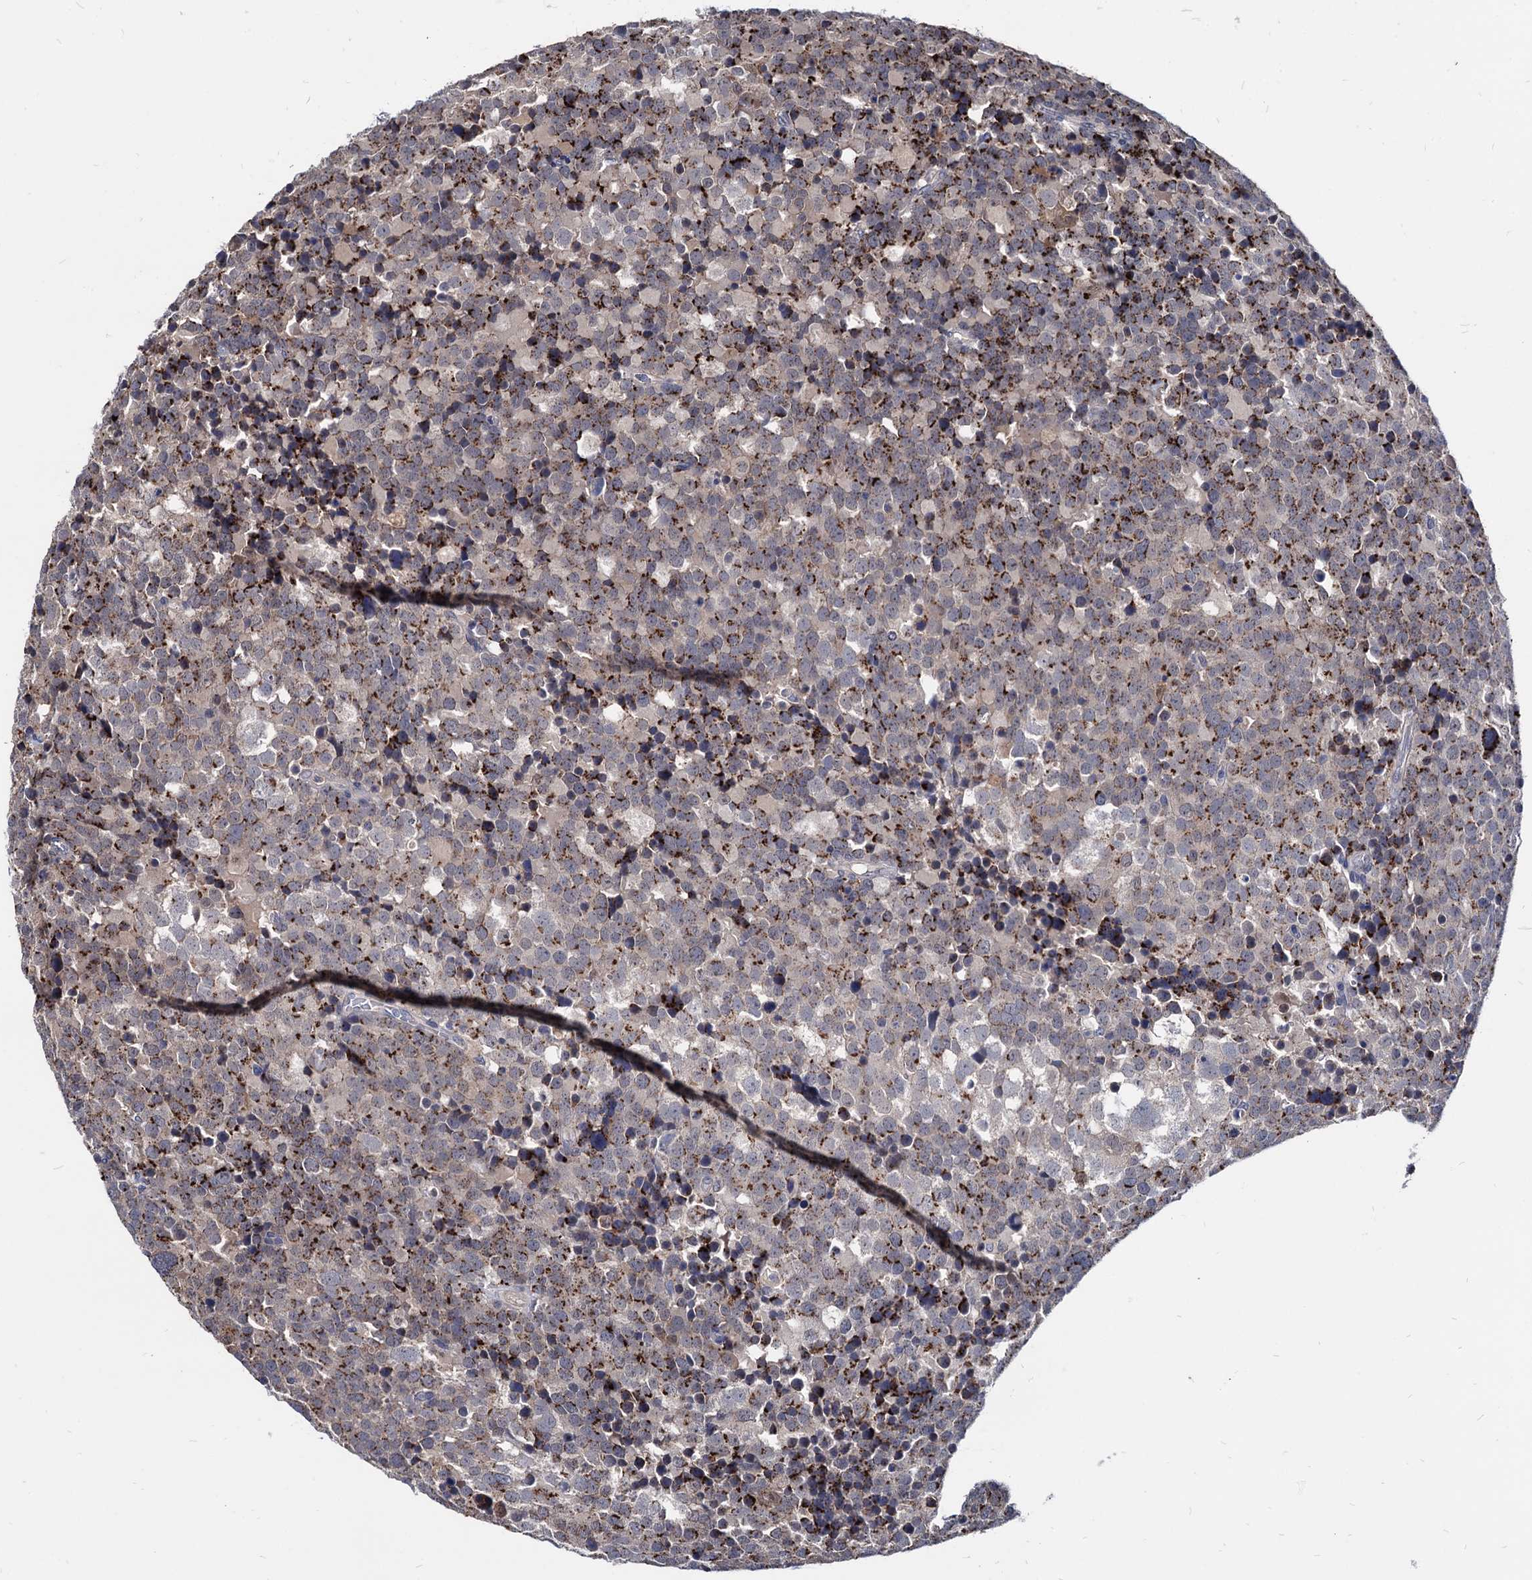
{"staining": {"intensity": "strong", "quantity": "25%-75%", "location": "cytoplasmic/membranous"}, "tissue": "testis cancer", "cell_type": "Tumor cells", "image_type": "cancer", "snomed": [{"axis": "morphology", "description": "Seminoma, NOS"}, {"axis": "topography", "description": "Testis"}], "caption": "This micrograph shows IHC staining of human seminoma (testis), with high strong cytoplasmic/membranous expression in approximately 25%-75% of tumor cells.", "gene": "ESD", "patient": {"sex": "male", "age": 71}}